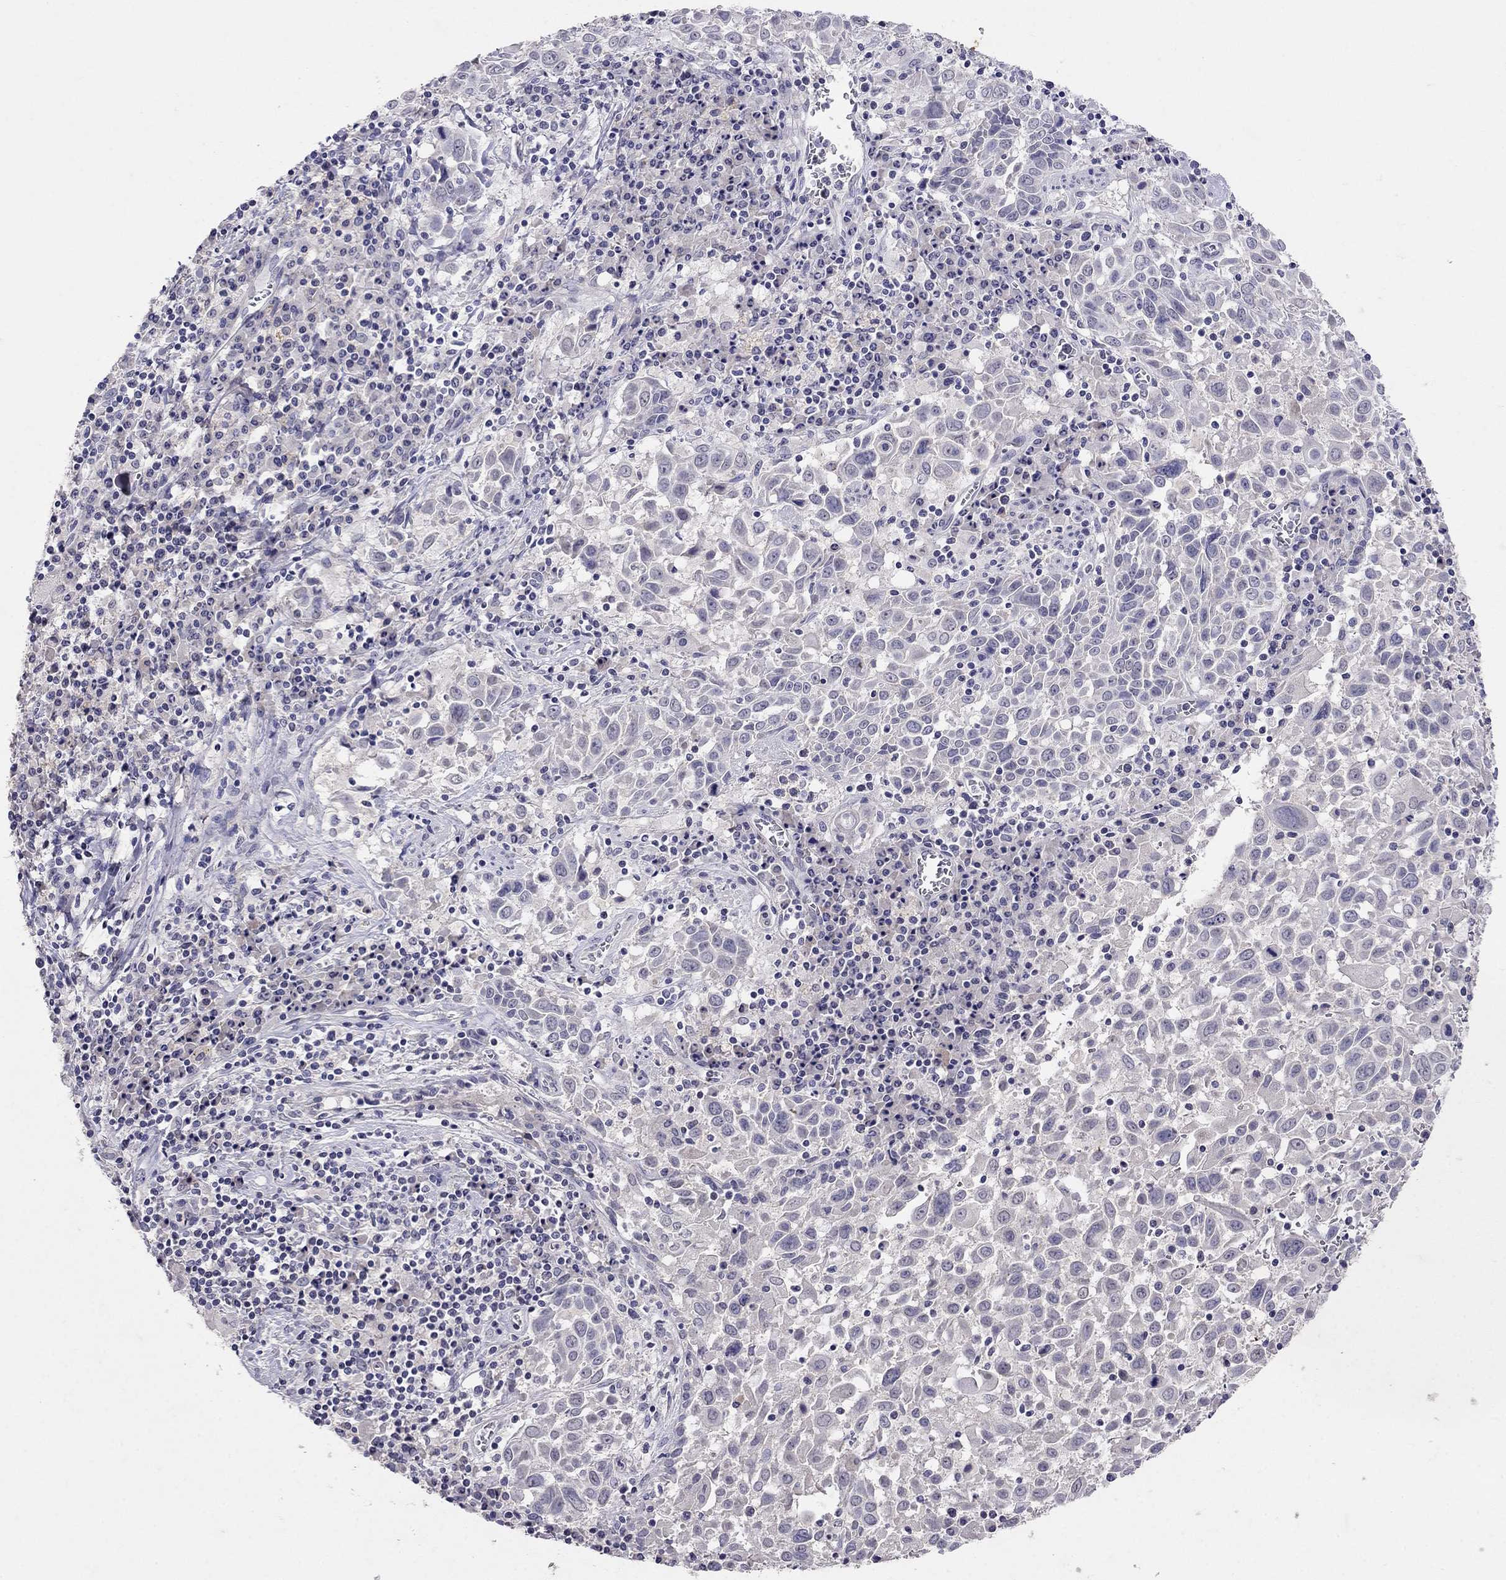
{"staining": {"intensity": "negative", "quantity": "none", "location": "none"}, "tissue": "lung cancer", "cell_type": "Tumor cells", "image_type": "cancer", "snomed": [{"axis": "morphology", "description": "Squamous cell carcinoma, NOS"}, {"axis": "topography", "description": "Lung"}], "caption": "A high-resolution micrograph shows IHC staining of squamous cell carcinoma (lung), which reveals no significant positivity in tumor cells.", "gene": "FST", "patient": {"sex": "male", "age": 57}}